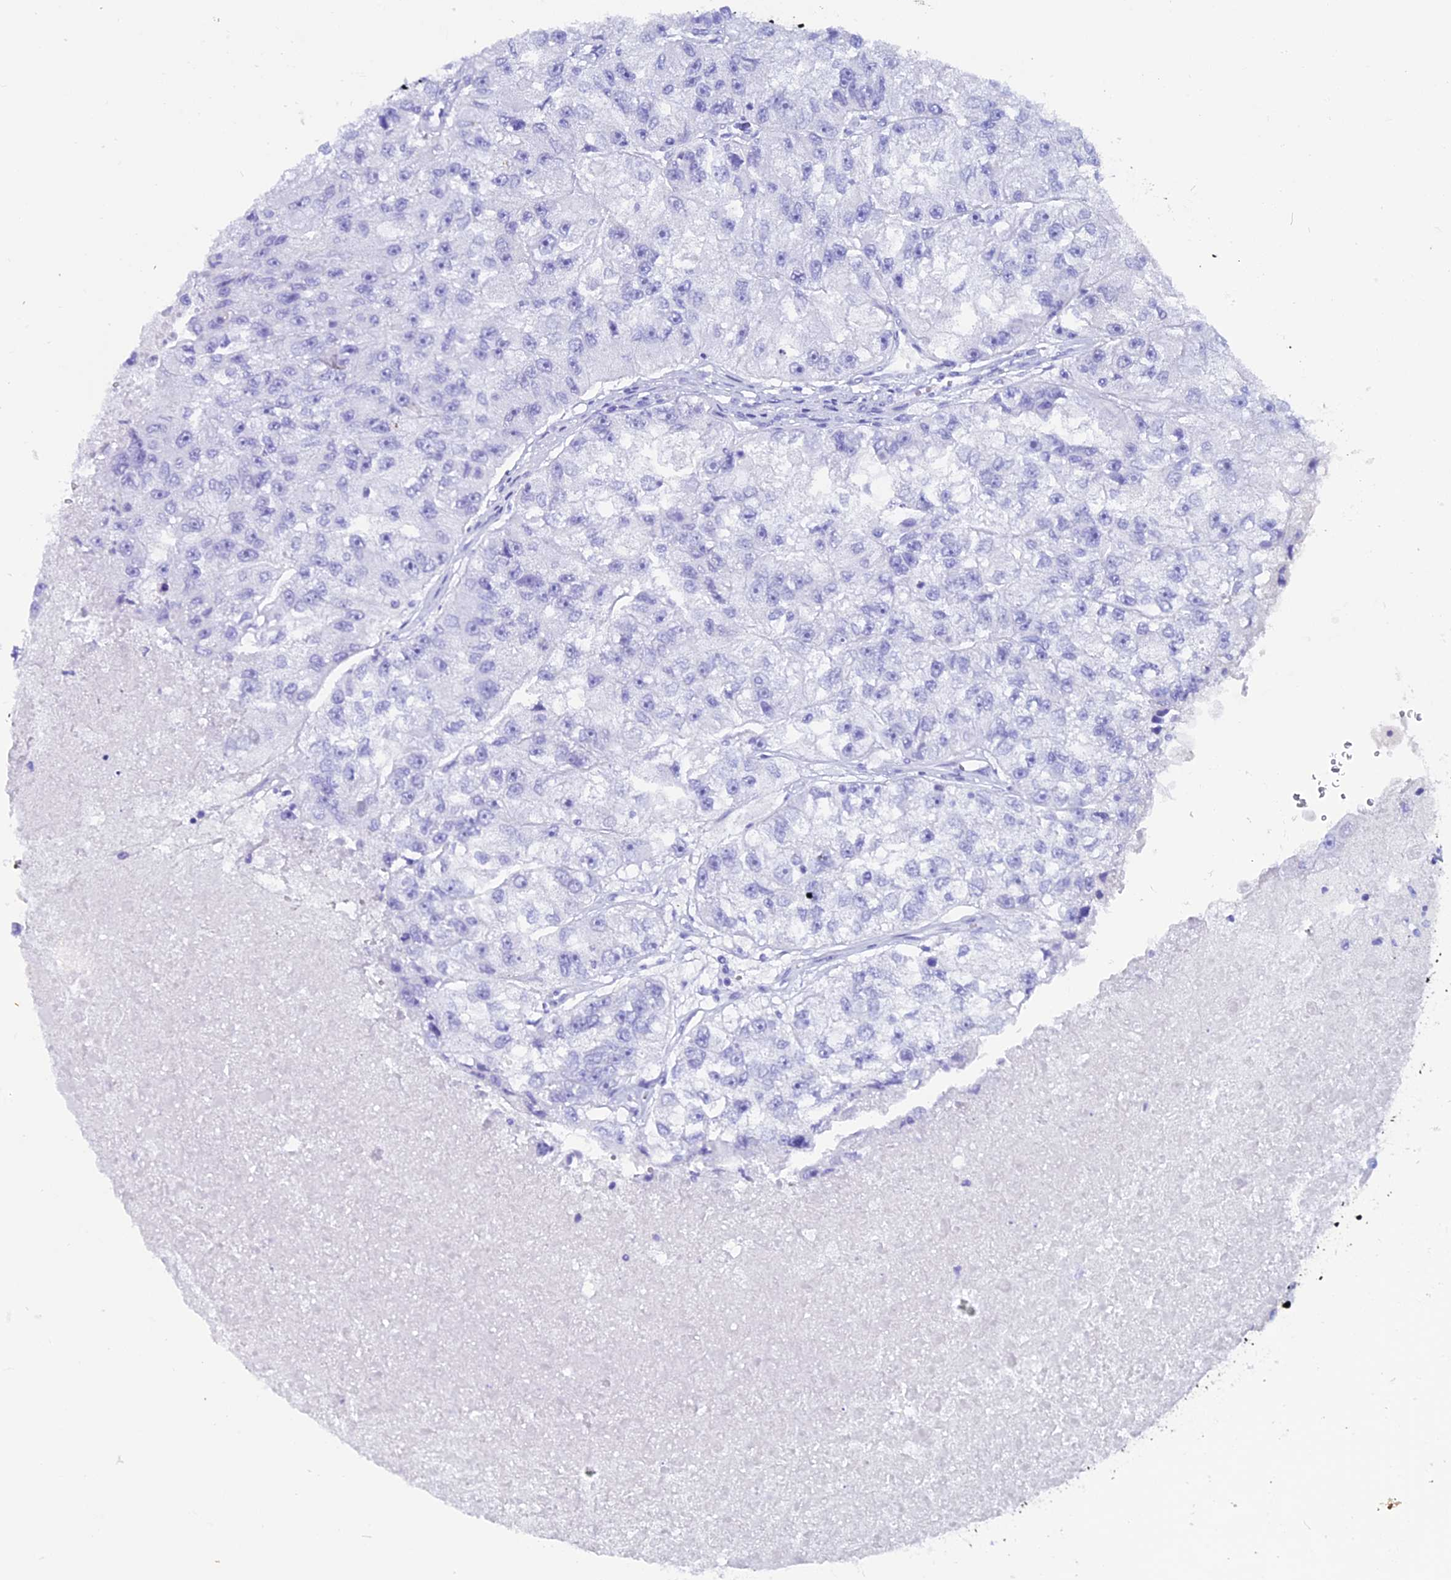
{"staining": {"intensity": "negative", "quantity": "none", "location": "none"}, "tissue": "renal cancer", "cell_type": "Tumor cells", "image_type": "cancer", "snomed": [{"axis": "morphology", "description": "Adenocarcinoma, NOS"}, {"axis": "topography", "description": "Kidney"}], "caption": "This is a photomicrograph of immunohistochemistry (IHC) staining of renal cancer (adenocarcinoma), which shows no staining in tumor cells.", "gene": "ANKRD29", "patient": {"sex": "male", "age": 63}}